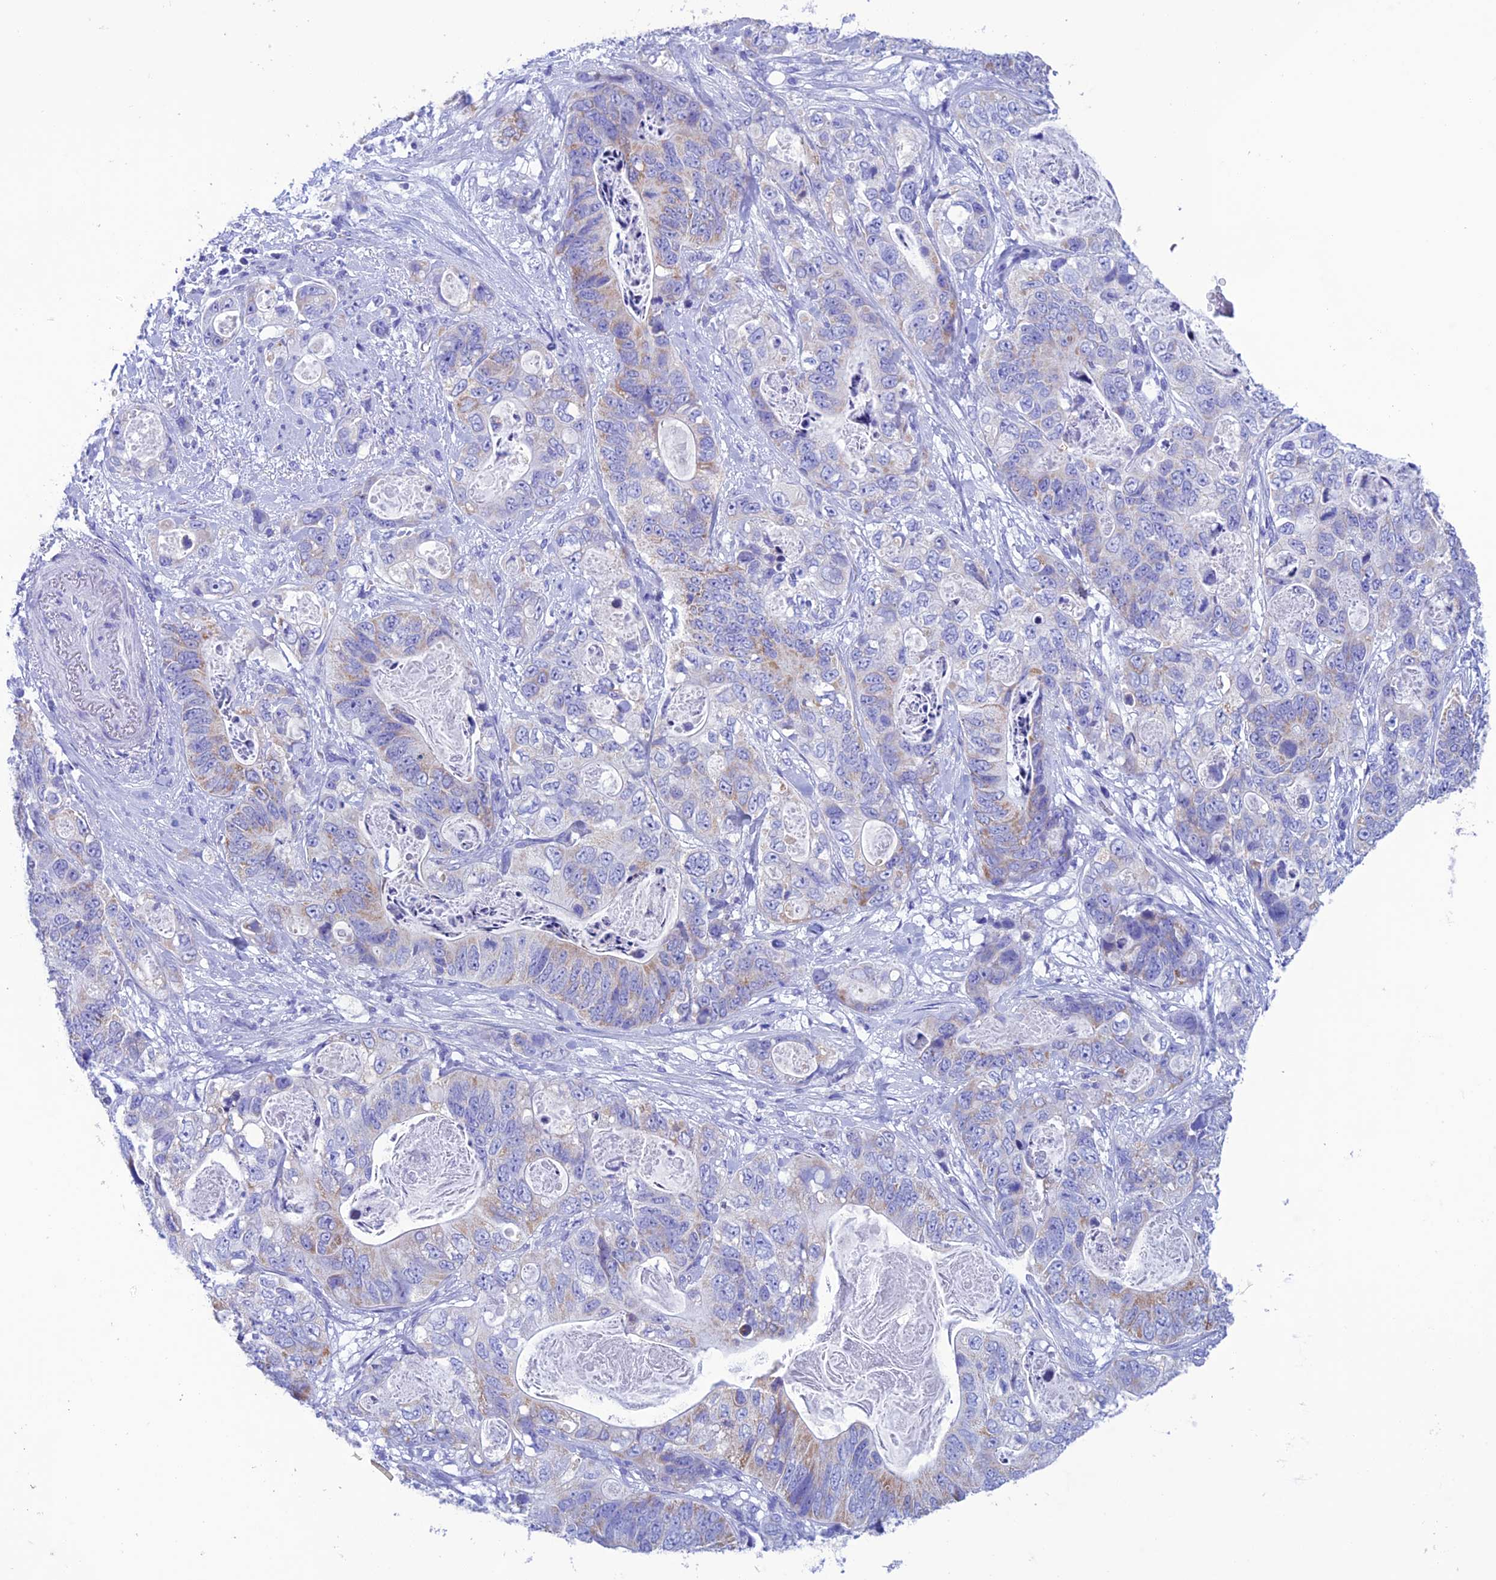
{"staining": {"intensity": "moderate", "quantity": "<25%", "location": "cytoplasmic/membranous"}, "tissue": "stomach cancer", "cell_type": "Tumor cells", "image_type": "cancer", "snomed": [{"axis": "morphology", "description": "Normal tissue, NOS"}, {"axis": "morphology", "description": "Adenocarcinoma, NOS"}, {"axis": "topography", "description": "Stomach"}], "caption": "Human stomach adenocarcinoma stained with a protein marker reveals moderate staining in tumor cells.", "gene": "NXPE4", "patient": {"sex": "female", "age": 89}}